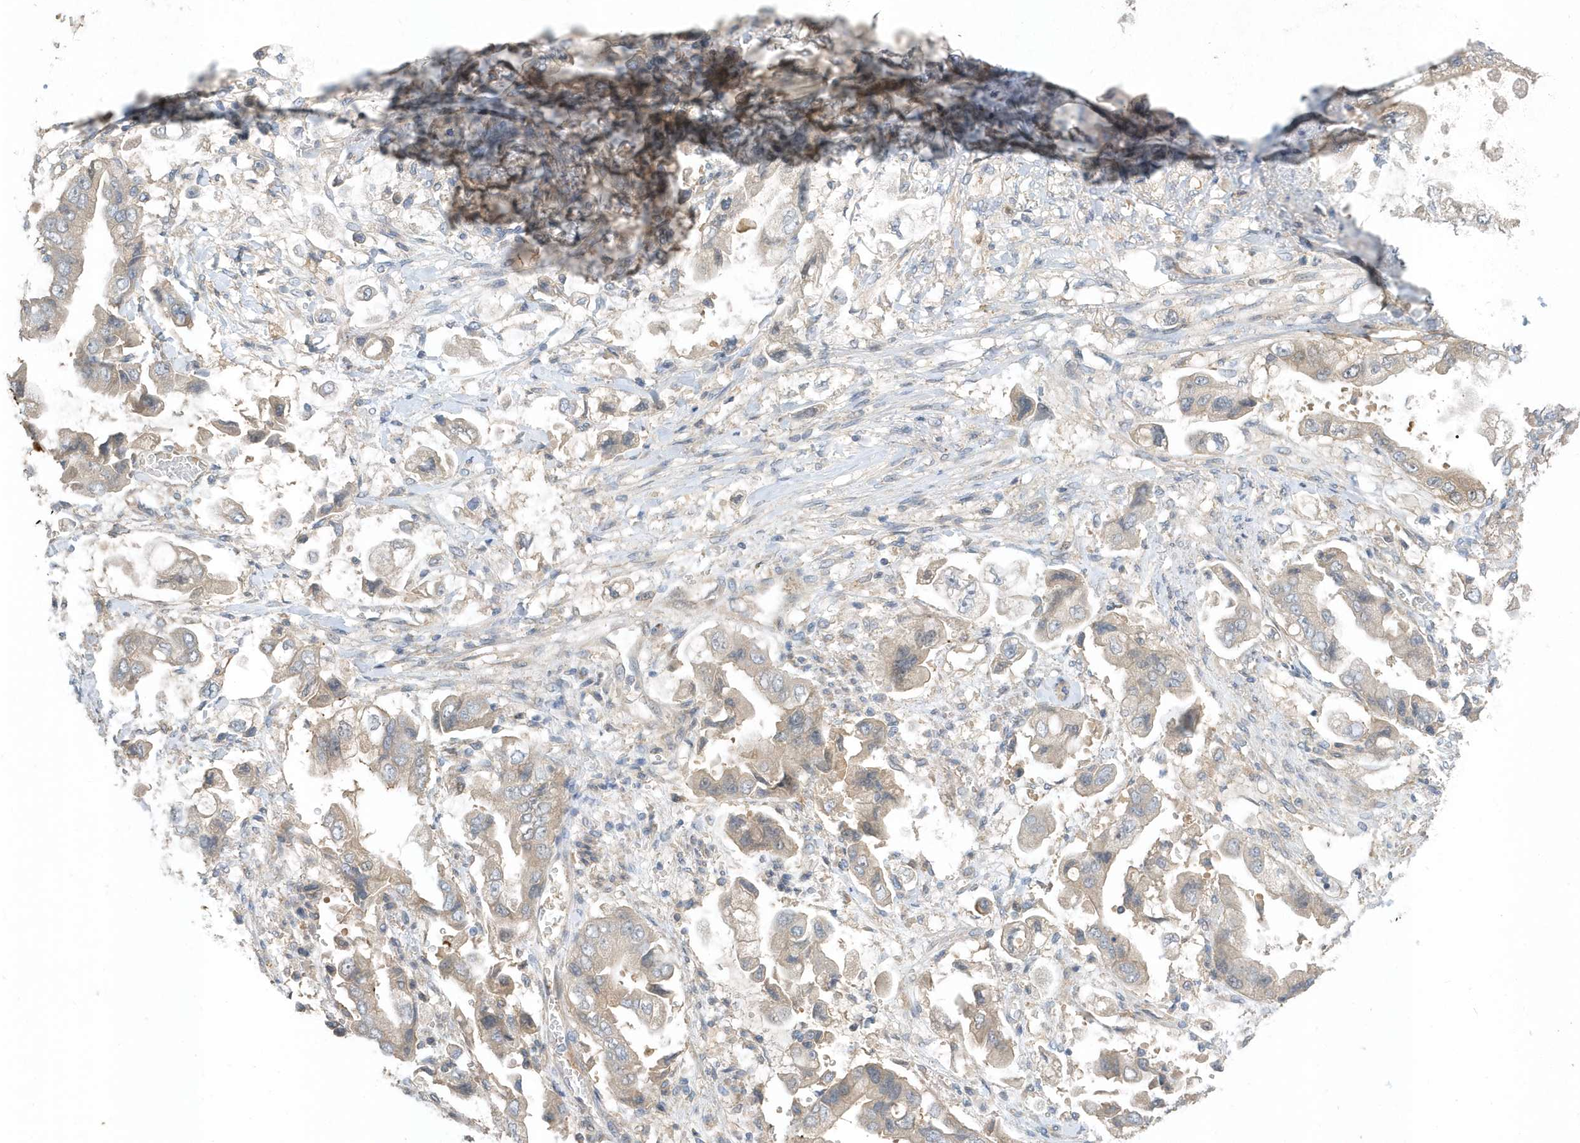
{"staining": {"intensity": "weak", "quantity": "<25%", "location": "cytoplasmic/membranous"}, "tissue": "stomach cancer", "cell_type": "Tumor cells", "image_type": "cancer", "snomed": [{"axis": "morphology", "description": "Adenocarcinoma, NOS"}, {"axis": "topography", "description": "Stomach"}], "caption": "The image demonstrates no staining of tumor cells in stomach cancer.", "gene": "USP53", "patient": {"sex": "male", "age": 62}}